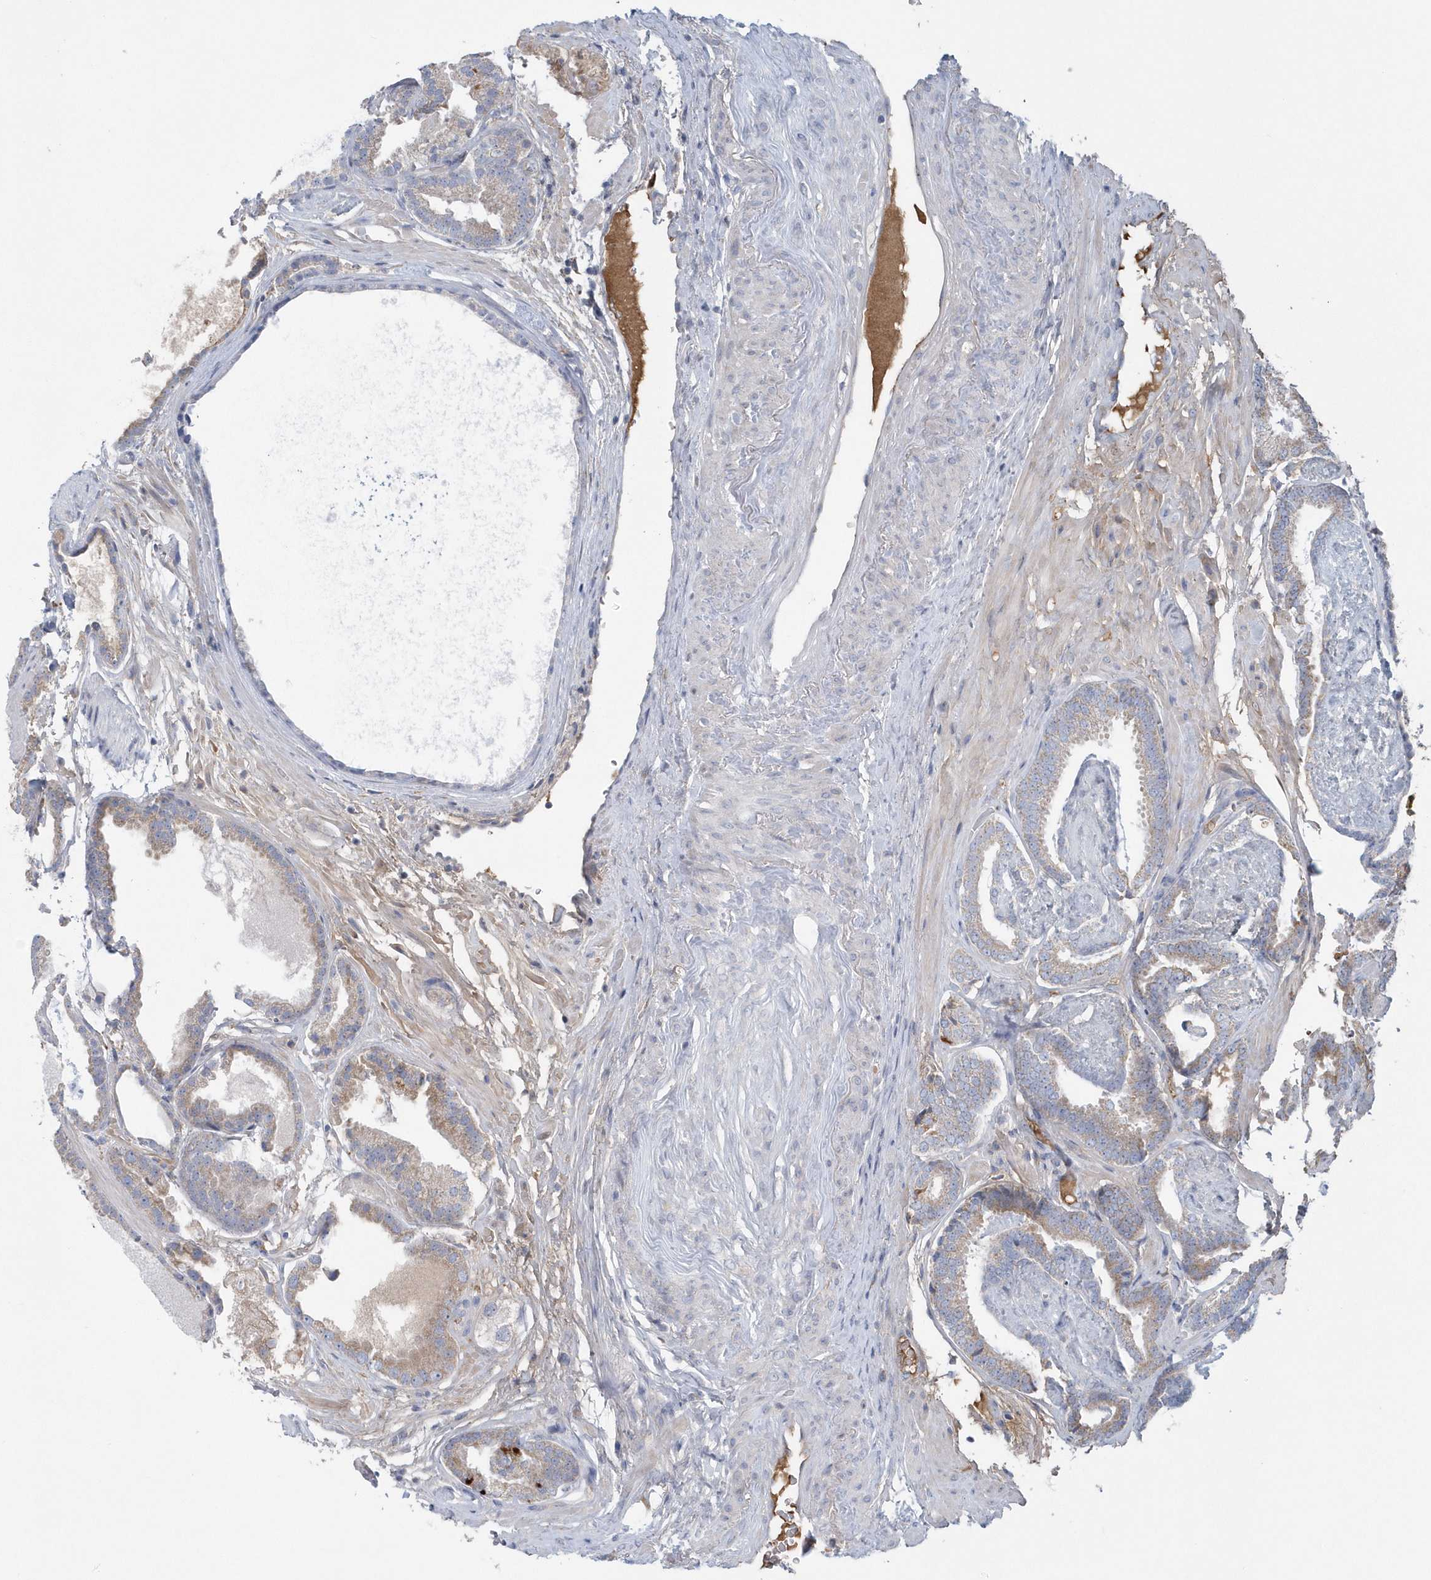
{"staining": {"intensity": "weak", "quantity": "25%-75%", "location": "cytoplasmic/membranous"}, "tissue": "prostate cancer", "cell_type": "Tumor cells", "image_type": "cancer", "snomed": [{"axis": "morphology", "description": "Adenocarcinoma, Low grade"}, {"axis": "topography", "description": "Prostate"}], "caption": "IHC of human prostate low-grade adenocarcinoma demonstrates low levels of weak cytoplasmic/membranous staining in approximately 25%-75% of tumor cells.", "gene": "SPATA18", "patient": {"sex": "male", "age": 71}}